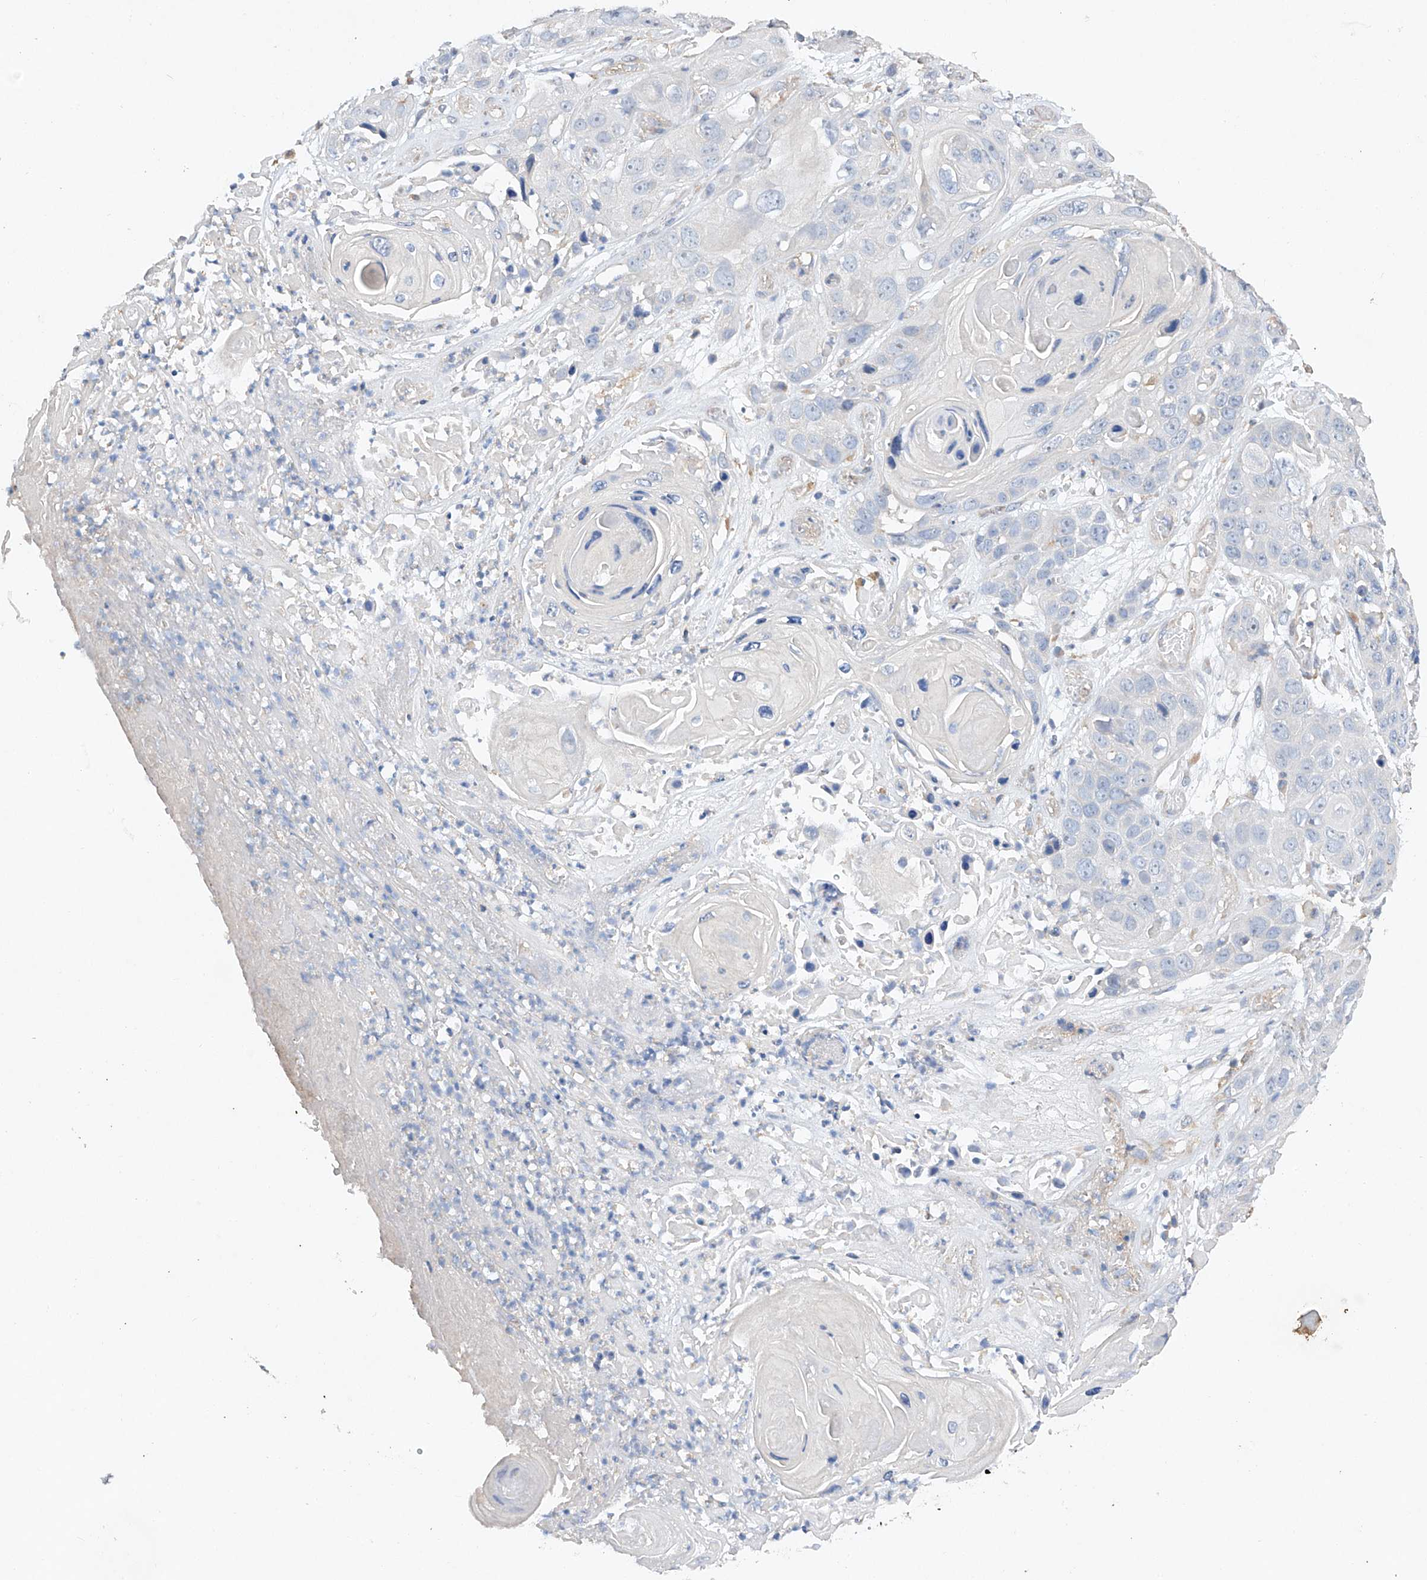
{"staining": {"intensity": "negative", "quantity": "none", "location": "none"}, "tissue": "skin cancer", "cell_type": "Tumor cells", "image_type": "cancer", "snomed": [{"axis": "morphology", "description": "Squamous cell carcinoma, NOS"}, {"axis": "topography", "description": "Skin"}], "caption": "Skin squamous cell carcinoma stained for a protein using IHC shows no expression tumor cells.", "gene": "AMD1", "patient": {"sex": "male", "age": 55}}